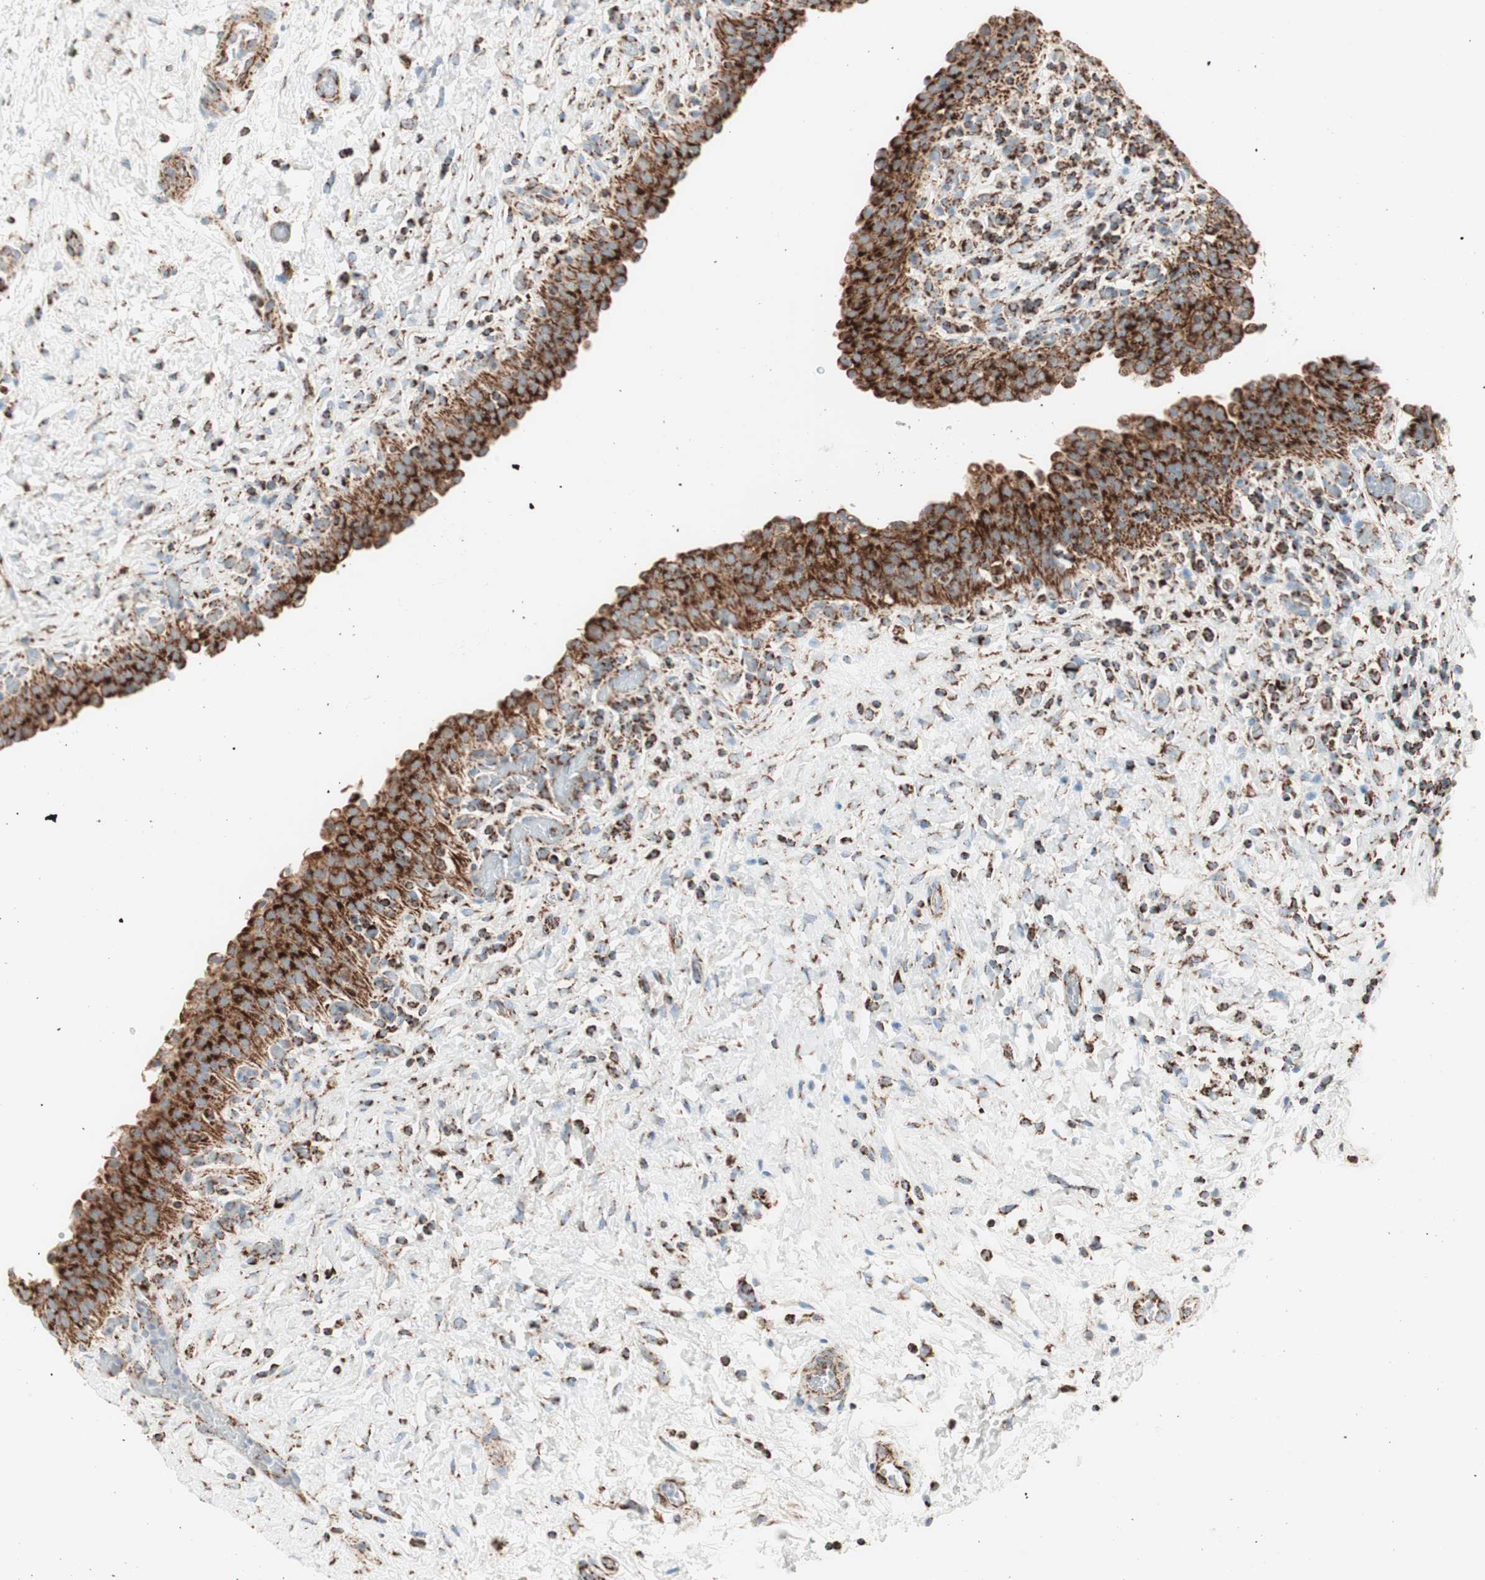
{"staining": {"intensity": "strong", "quantity": ">75%", "location": "cytoplasmic/membranous"}, "tissue": "urinary bladder", "cell_type": "Urothelial cells", "image_type": "normal", "snomed": [{"axis": "morphology", "description": "Normal tissue, NOS"}, {"axis": "topography", "description": "Urinary bladder"}], "caption": "Immunohistochemistry (DAB) staining of unremarkable human urinary bladder displays strong cytoplasmic/membranous protein staining in about >75% of urothelial cells.", "gene": "TOMM20", "patient": {"sex": "male", "age": 51}}